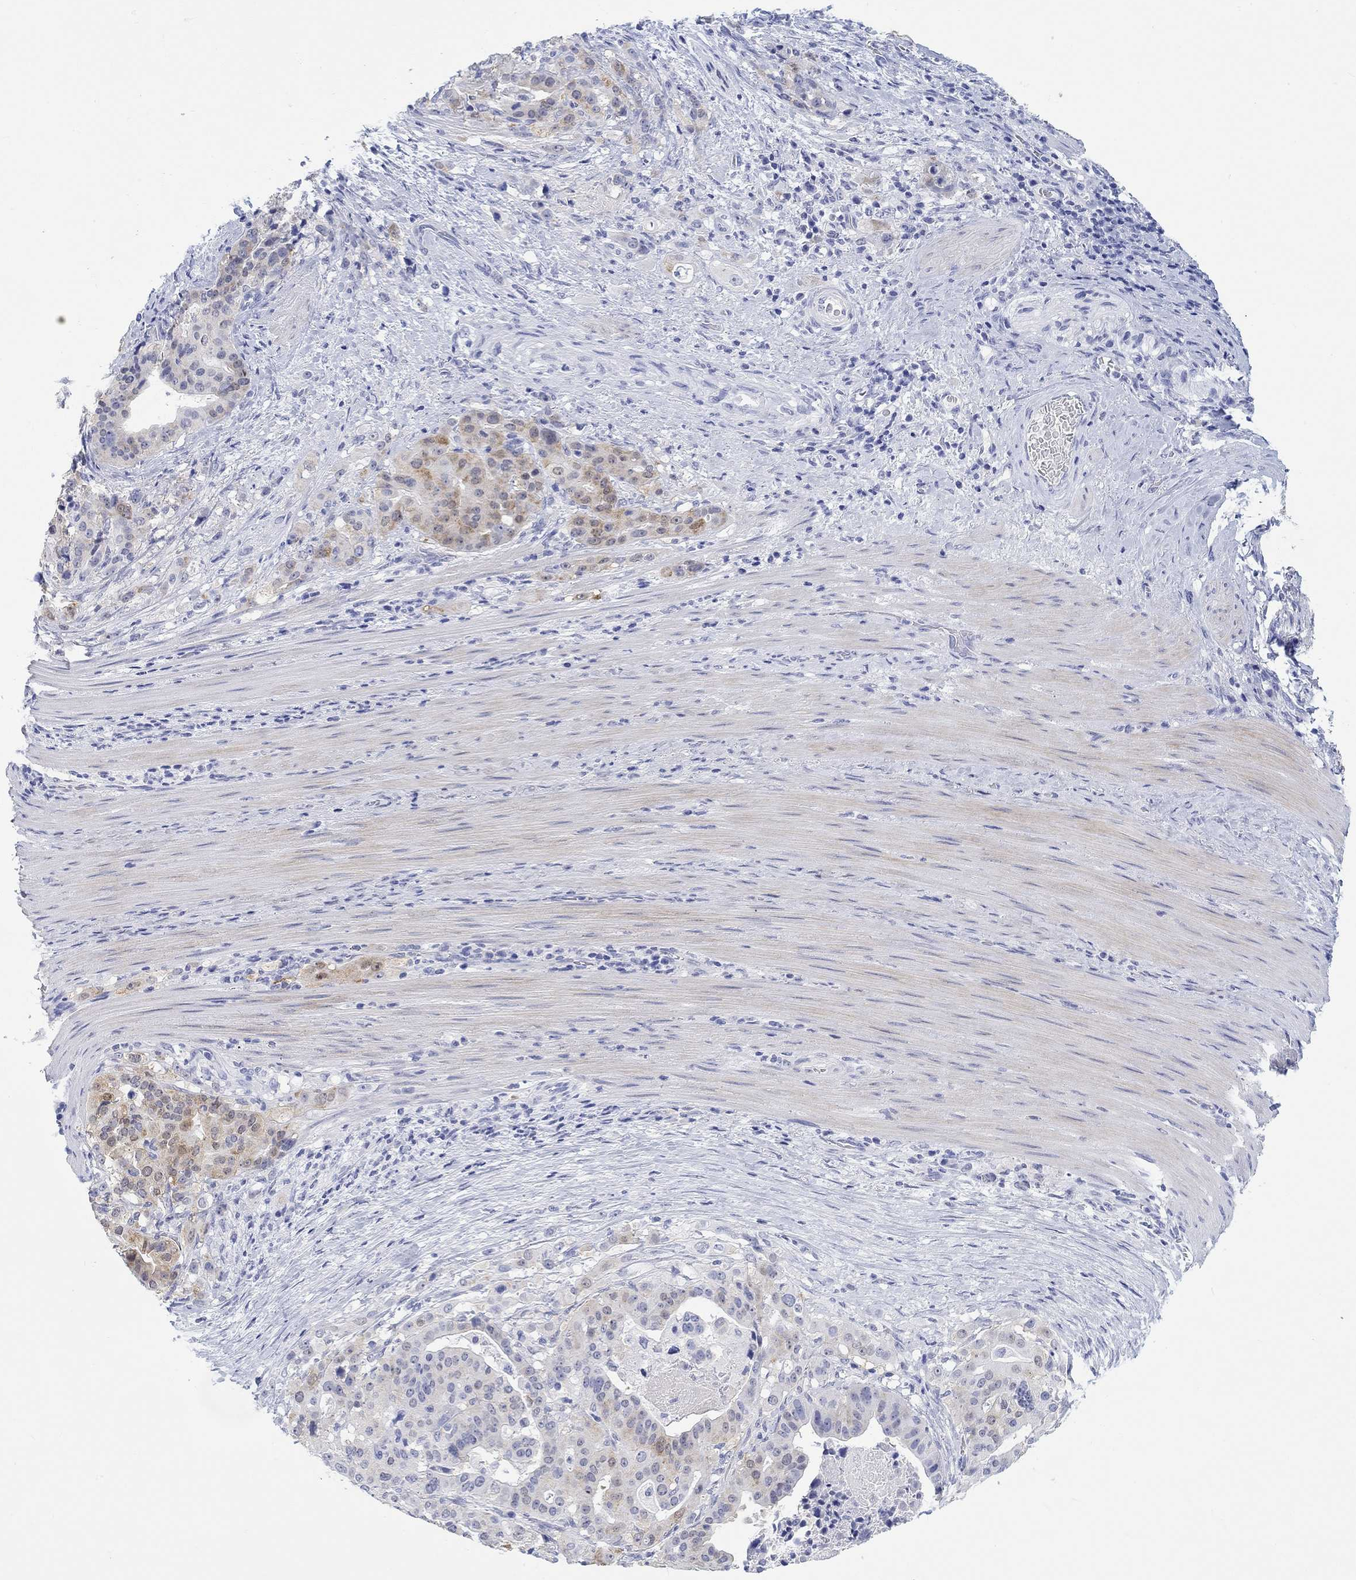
{"staining": {"intensity": "moderate", "quantity": "<25%", "location": "cytoplasmic/membranous"}, "tissue": "stomach cancer", "cell_type": "Tumor cells", "image_type": "cancer", "snomed": [{"axis": "morphology", "description": "Adenocarcinoma, NOS"}, {"axis": "topography", "description": "Stomach"}], "caption": "A brown stain labels moderate cytoplasmic/membranous staining of a protein in human stomach cancer tumor cells. (DAB = brown stain, brightfield microscopy at high magnification).", "gene": "MSI1", "patient": {"sex": "male", "age": 48}}